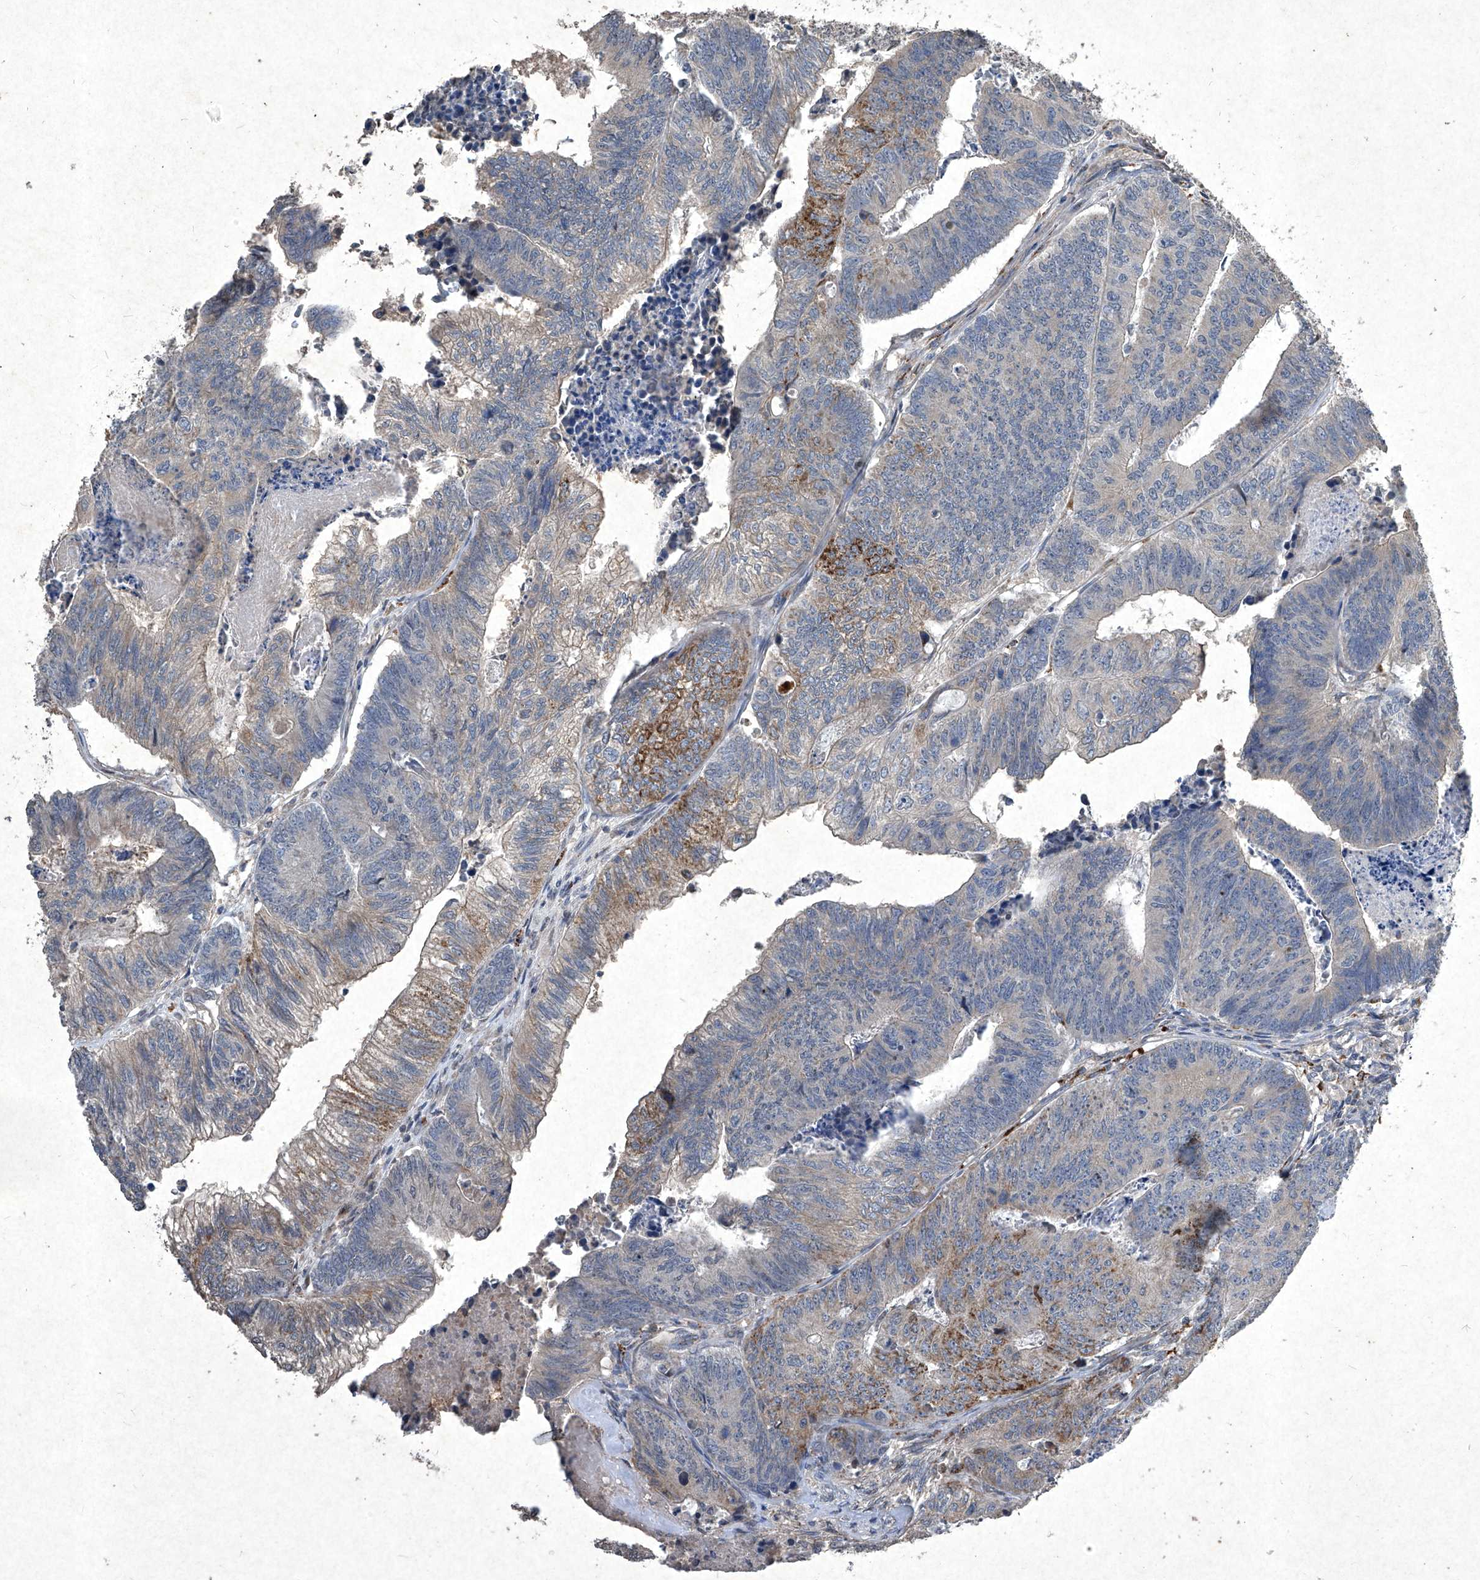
{"staining": {"intensity": "strong", "quantity": "<25%", "location": "cytoplasmic/membranous"}, "tissue": "colorectal cancer", "cell_type": "Tumor cells", "image_type": "cancer", "snomed": [{"axis": "morphology", "description": "Adenocarcinoma, NOS"}, {"axis": "topography", "description": "Colon"}], "caption": "This is a histology image of immunohistochemistry (IHC) staining of colorectal cancer (adenocarcinoma), which shows strong staining in the cytoplasmic/membranous of tumor cells.", "gene": "MED16", "patient": {"sex": "female", "age": 67}}